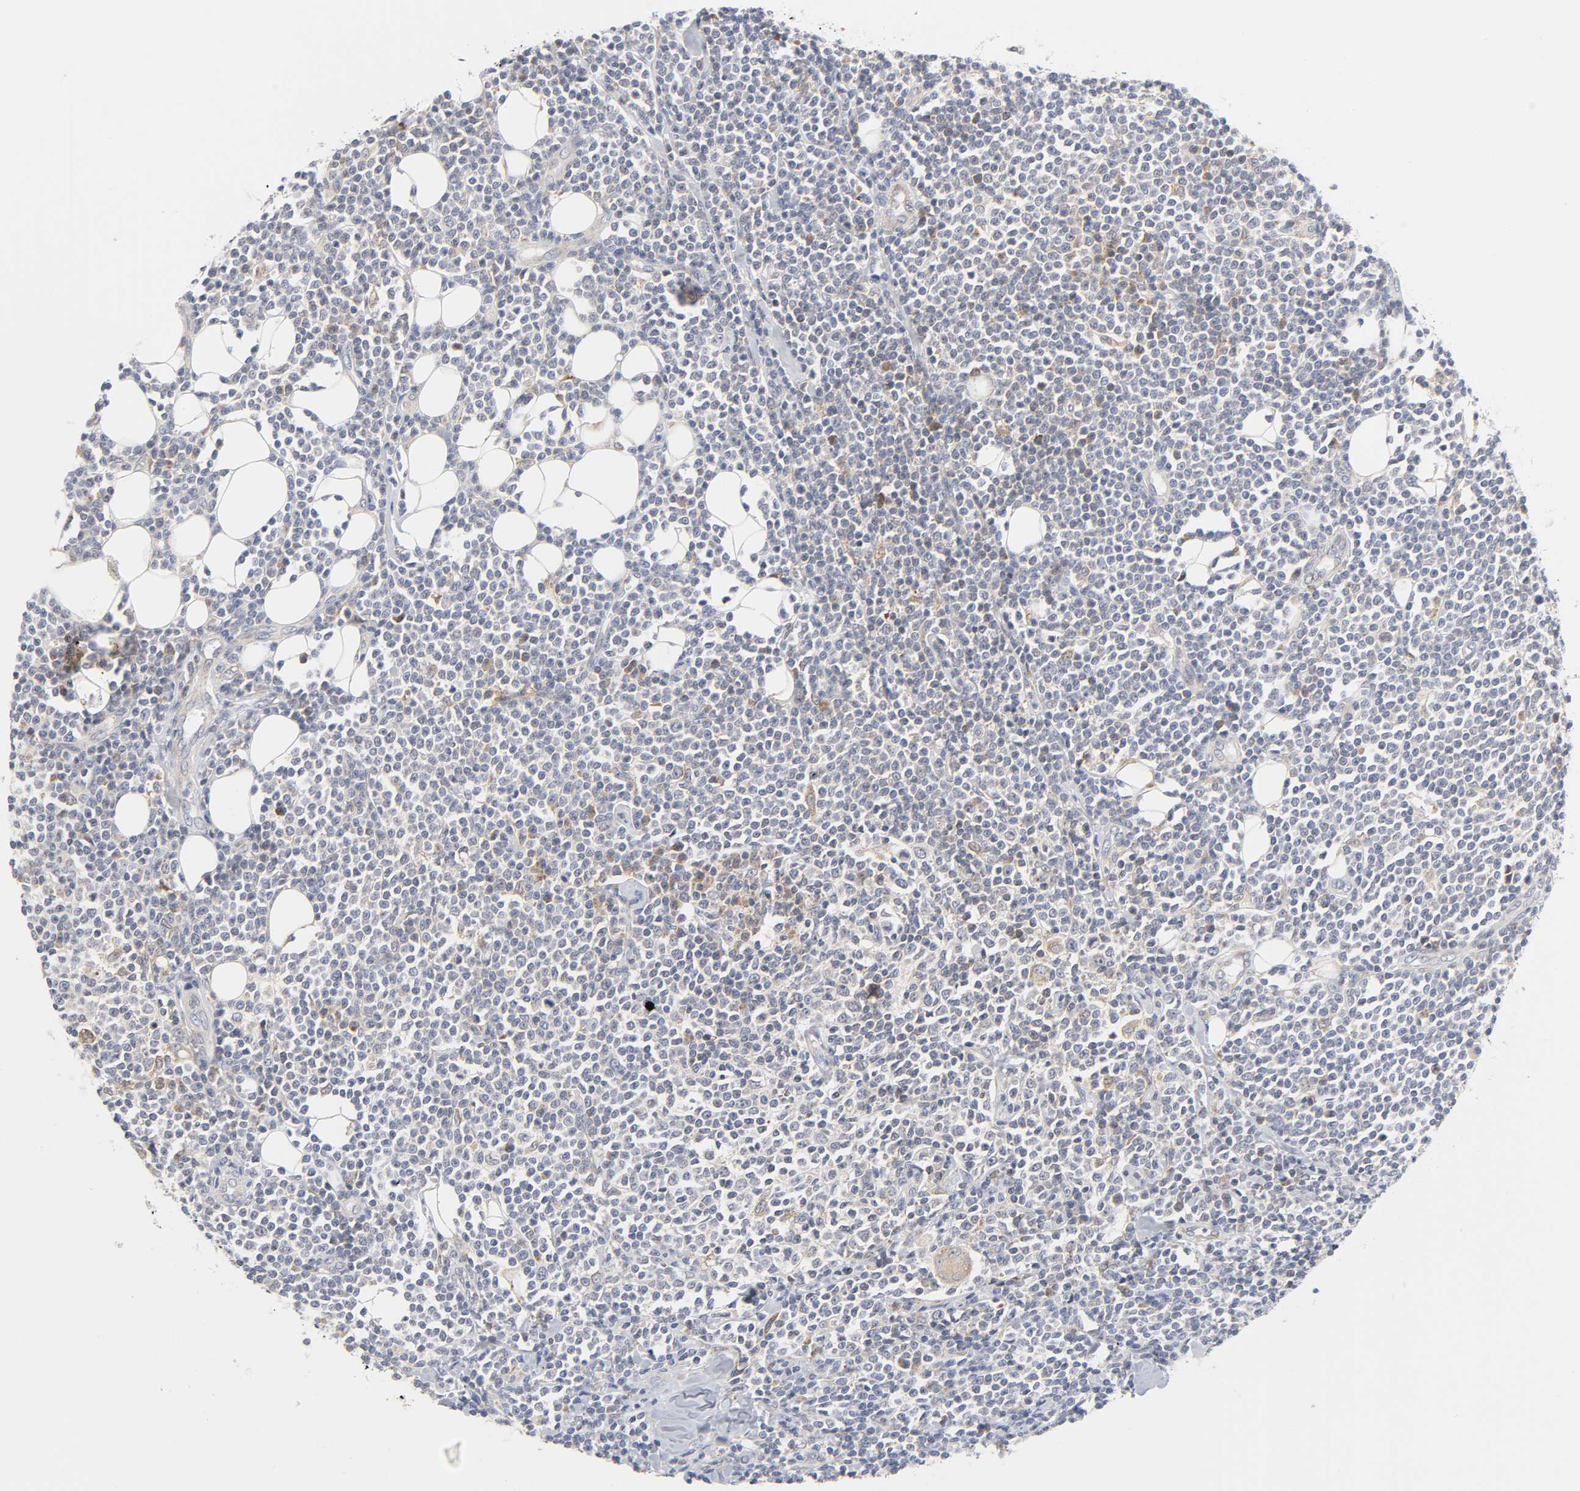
{"staining": {"intensity": "weak", "quantity": "<25%", "location": "cytoplasmic/membranous"}, "tissue": "lymphoma", "cell_type": "Tumor cells", "image_type": "cancer", "snomed": [{"axis": "morphology", "description": "Malignant lymphoma, non-Hodgkin's type, Low grade"}, {"axis": "topography", "description": "Soft tissue"}], "caption": "Image shows no protein staining in tumor cells of lymphoma tissue. The staining is performed using DAB (3,3'-diaminobenzidine) brown chromogen with nuclei counter-stained in using hematoxylin.", "gene": "BAX", "patient": {"sex": "male", "age": 92}}